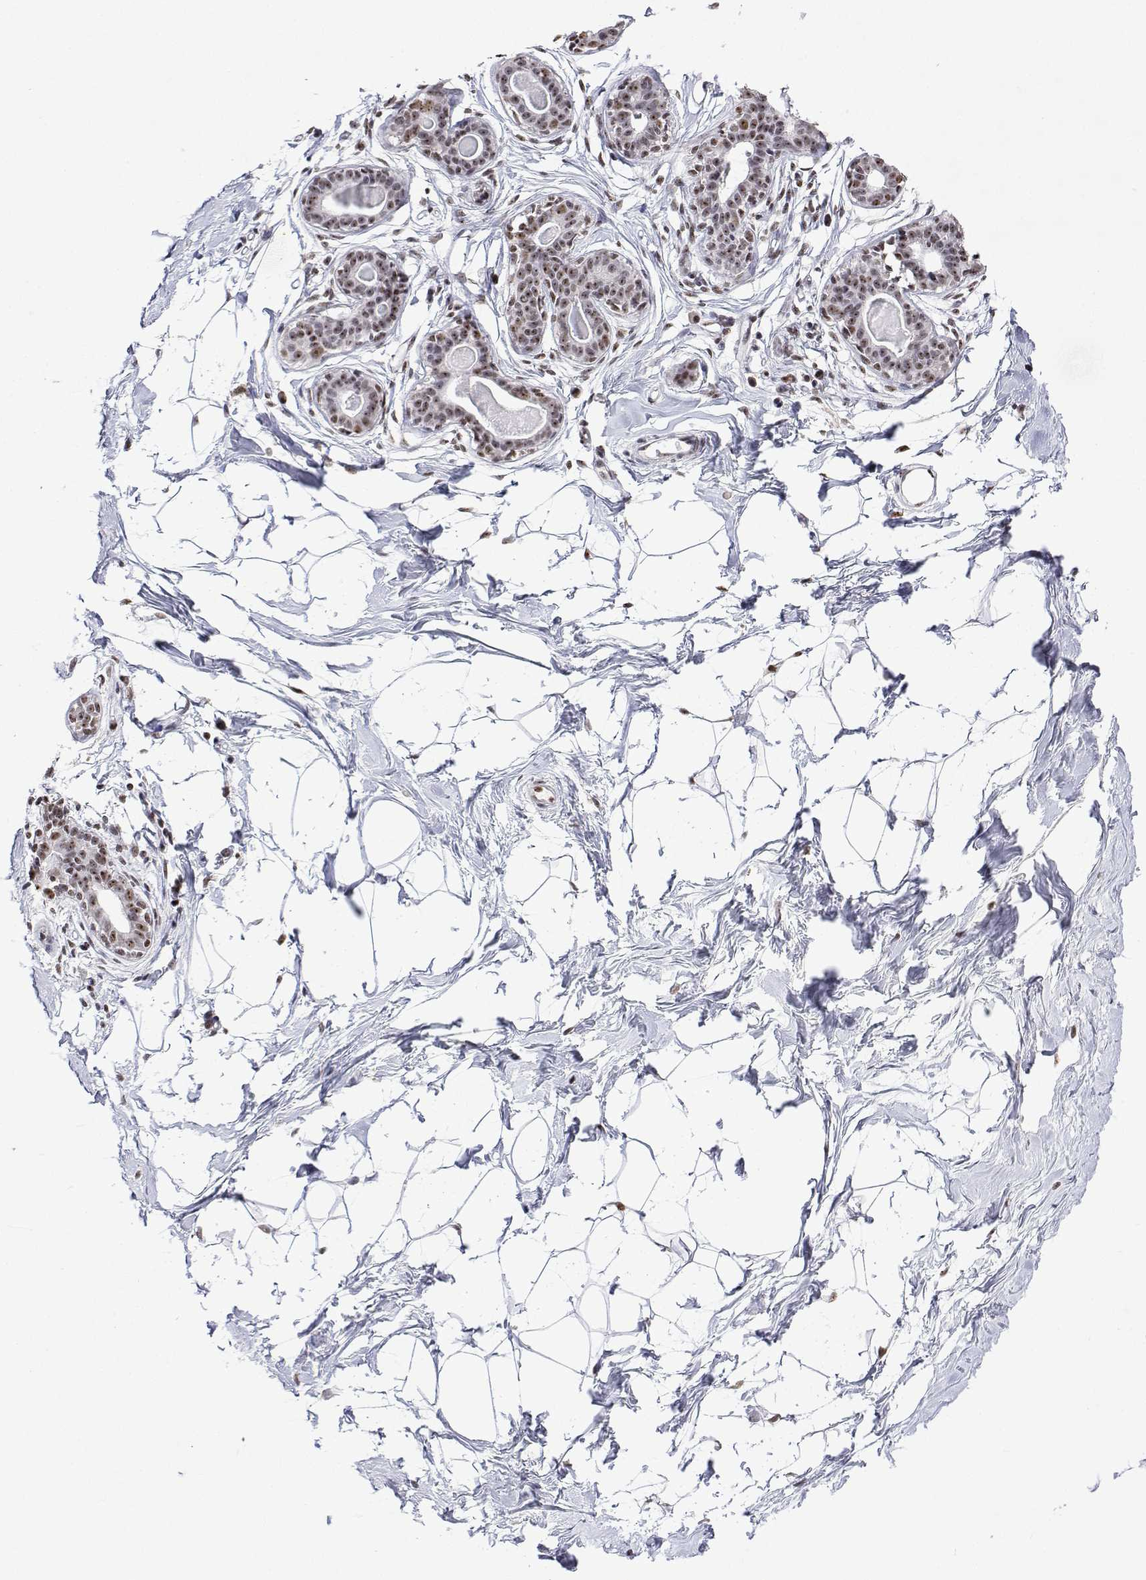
{"staining": {"intensity": "moderate", "quantity": "25%-75%", "location": "nuclear"}, "tissue": "breast", "cell_type": "Adipocytes", "image_type": "normal", "snomed": [{"axis": "morphology", "description": "Normal tissue, NOS"}, {"axis": "topography", "description": "Breast"}], "caption": "Benign breast shows moderate nuclear expression in about 25%-75% of adipocytes.", "gene": "ADAR", "patient": {"sex": "female", "age": 45}}